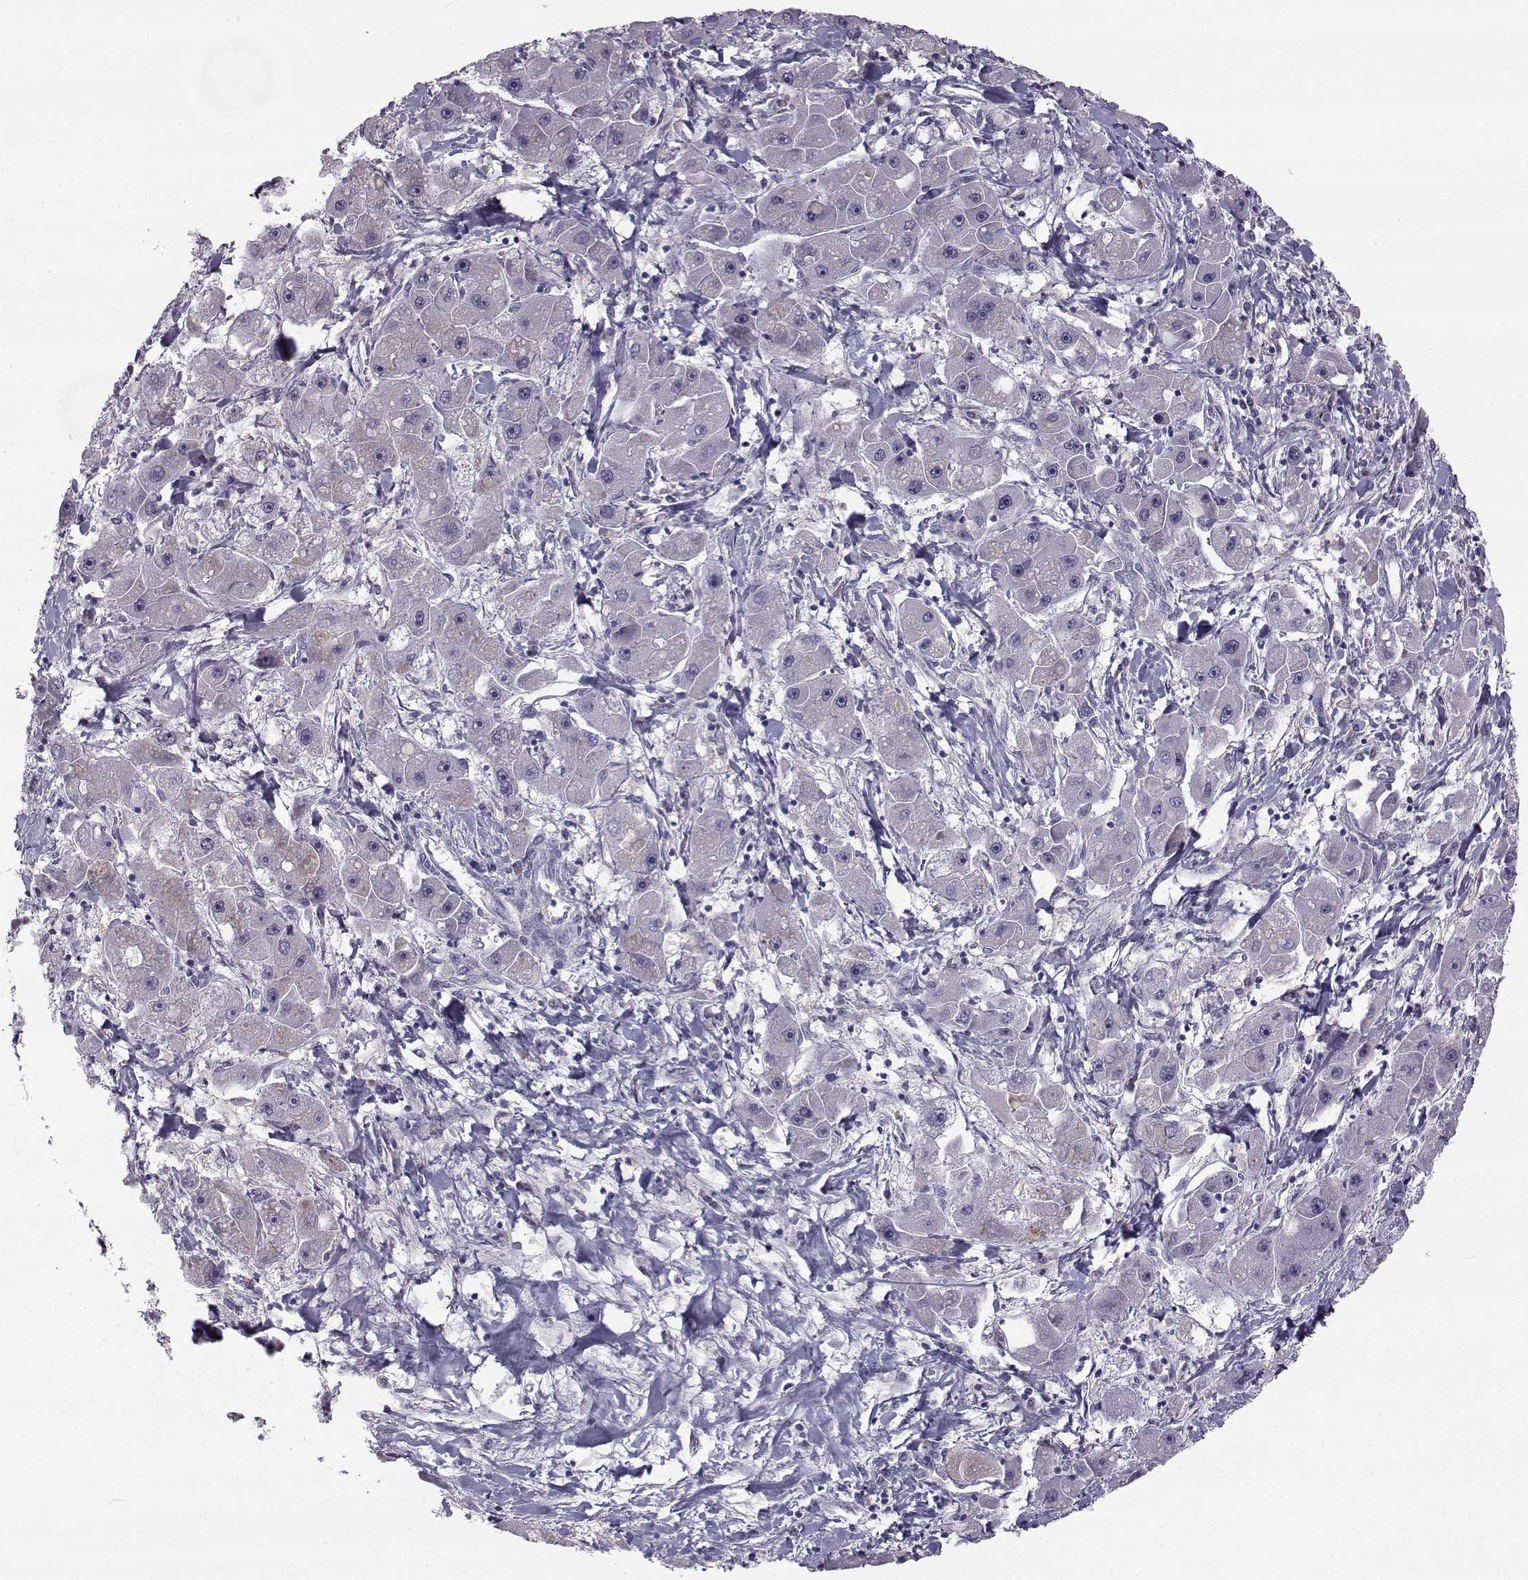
{"staining": {"intensity": "negative", "quantity": "none", "location": "none"}, "tissue": "liver cancer", "cell_type": "Tumor cells", "image_type": "cancer", "snomed": [{"axis": "morphology", "description": "Carcinoma, Hepatocellular, NOS"}, {"axis": "topography", "description": "Liver"}], "caption": "This image is of hepatocellular carcinoma (liver) stained with immunohistochemistry (IHC) to label a protein in brown with the nuclei are counter-stained blue. There is no expression in tumor cells.", "gene": "QPCT", "patient": {"sex": "male", "age": 24}}